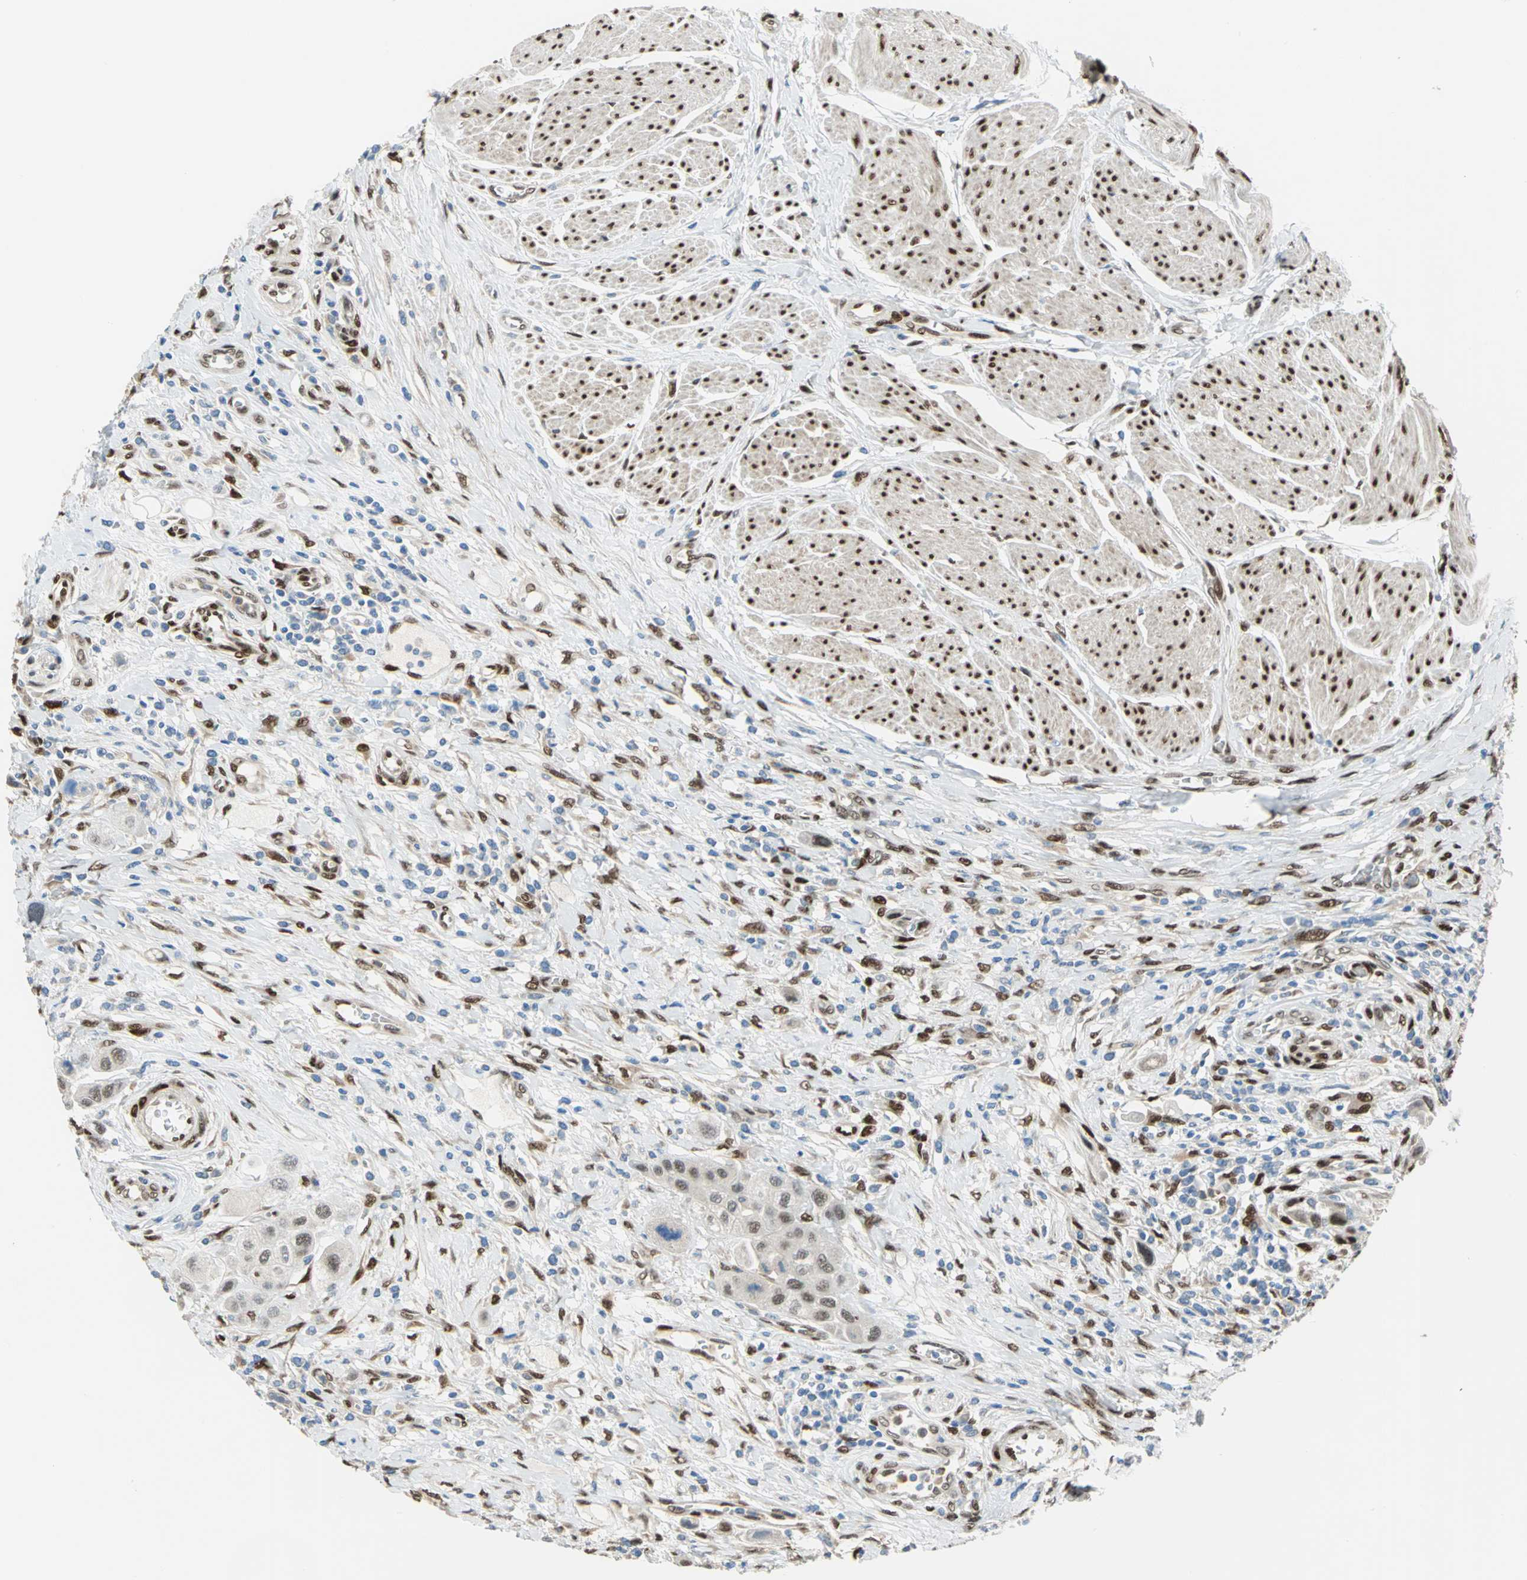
{"staining": {"intensity": "moderate", "quantity": "25%-75%", "location": "cytoplasmic/membranous,nuclear"}, "tissue": "urothelial cancer", "cell_type": "Tumor cells", "image_type": "cancer", "snomed": [{"axis": "morphology", "description": "Urothelial carcinoma, High grade"}, {"axis": "topography", "description": "Urinary bladder"}], "caption": "The histopathology image reveals immunohistochemical staining of high-grade urothelial carcinoma. There is moderate cytoplasmic/membranous and nuclear expression is present in approximately 25%-75% of tumor cells. Immunohistochemistry stains the protein of interest in brown and the nuclei are stained blue.", "gene": "RBFOX2", "patient": {"sex": "male", "age": 50}}